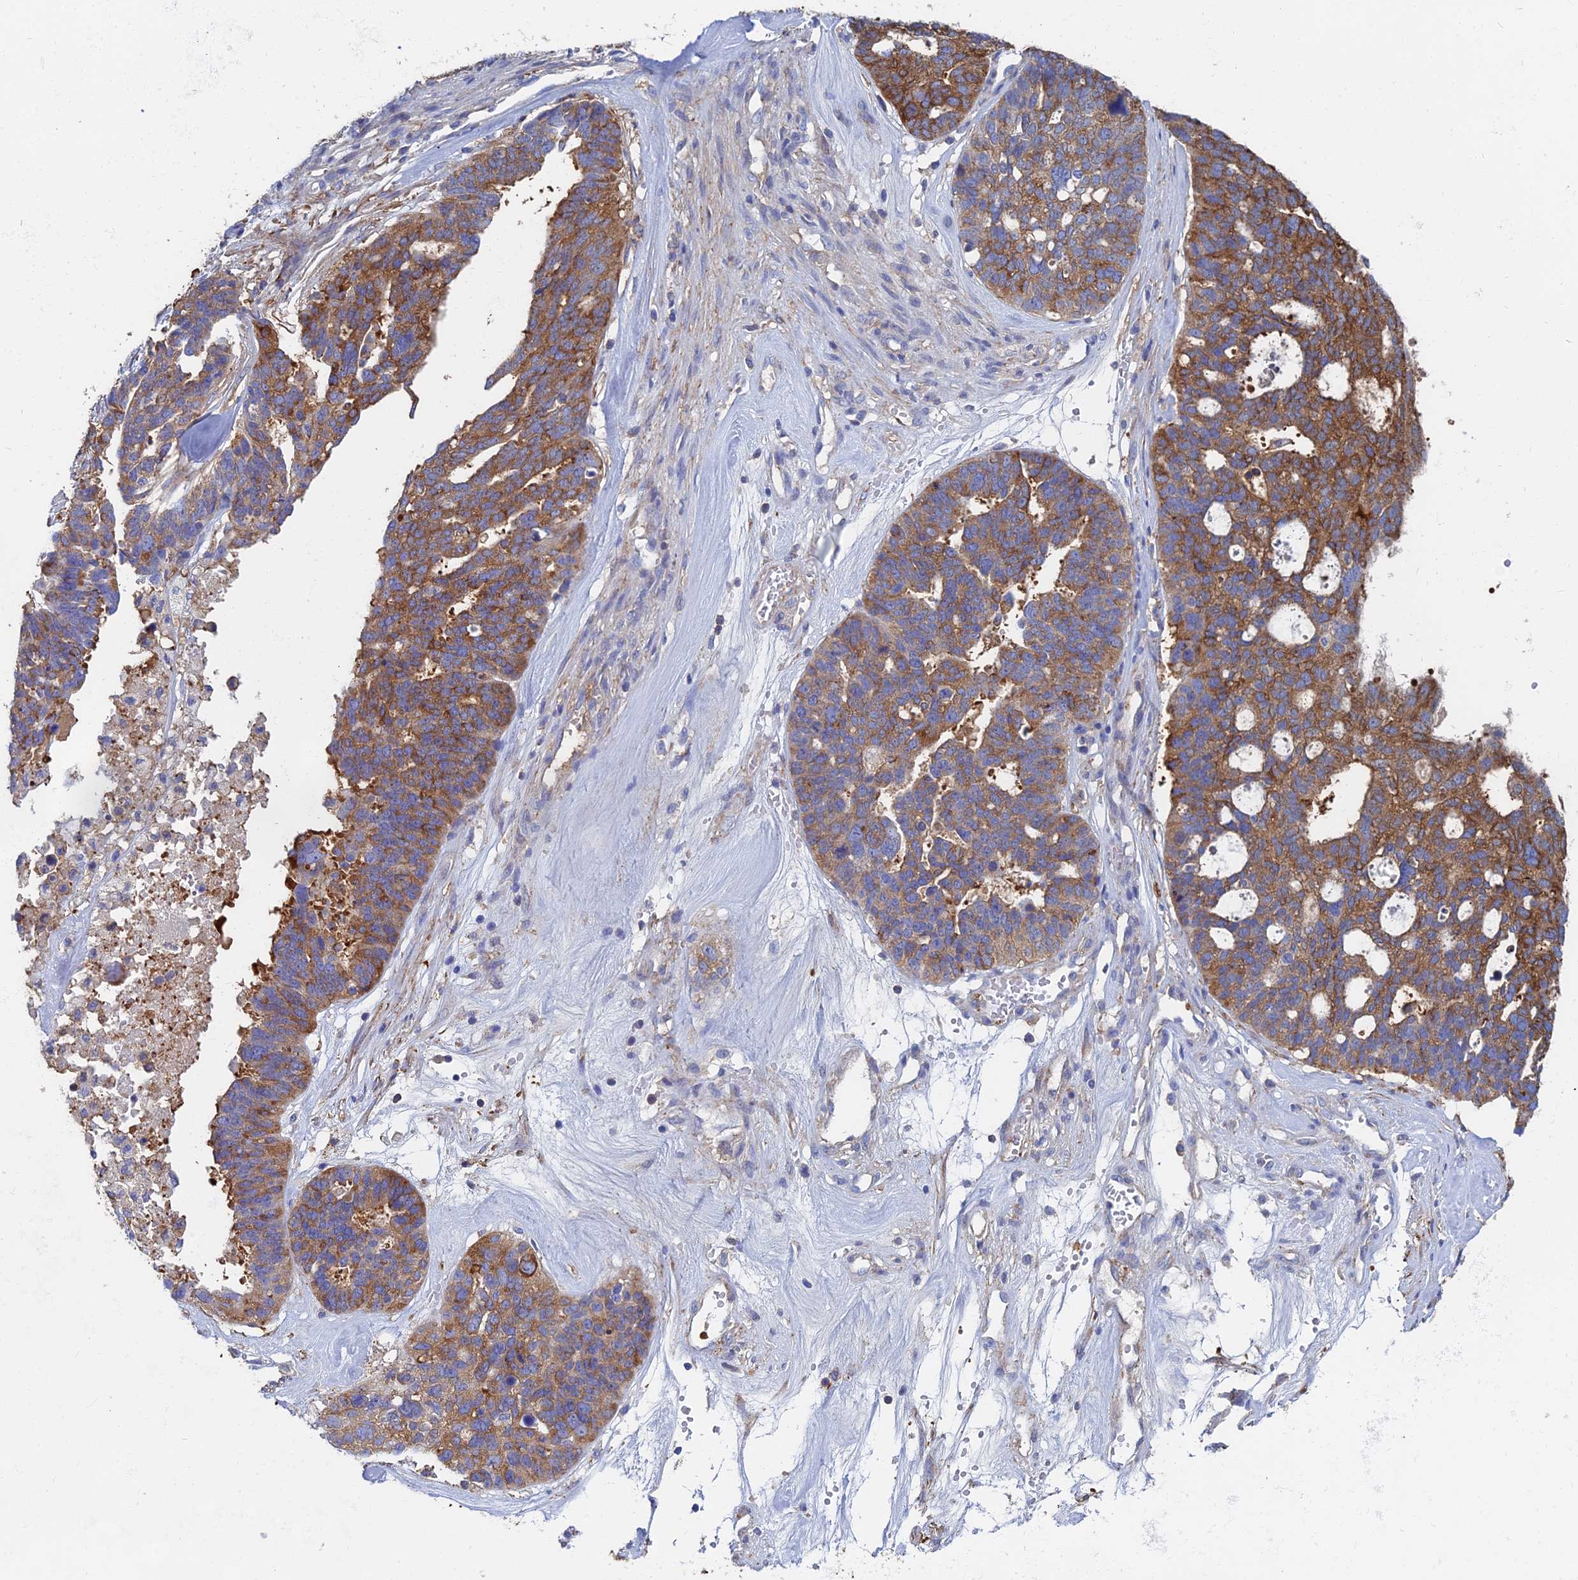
{"staining": {"intensity": "moderate", "quantity": ">75%", "location": "cytoplasmic/membranous"}, "tissue": "ovarian cancer", "cell_type": "Tumor cells", "image_type": "cancer", "snomed": [{"axis": "morphology", "description": "Cystadenocarcinoma, serous, NOS"}, {"axis": "topography", "description": "Ovary"}], "caption": "IHC staining of ovarian serous cystadenocarcinoma, which exhibits medium levels of moderate cytoplasmic/membranous positivity in about >75% of tumor cells indicating moderate cytoplasmic/membranous protein staining. The staining was performed using DAB (brown) for protein detection and nuclei were counterstained in hematoxylin (blue).", "gene": "GPR42", "patient": {"sex": "female", "age": 59}}